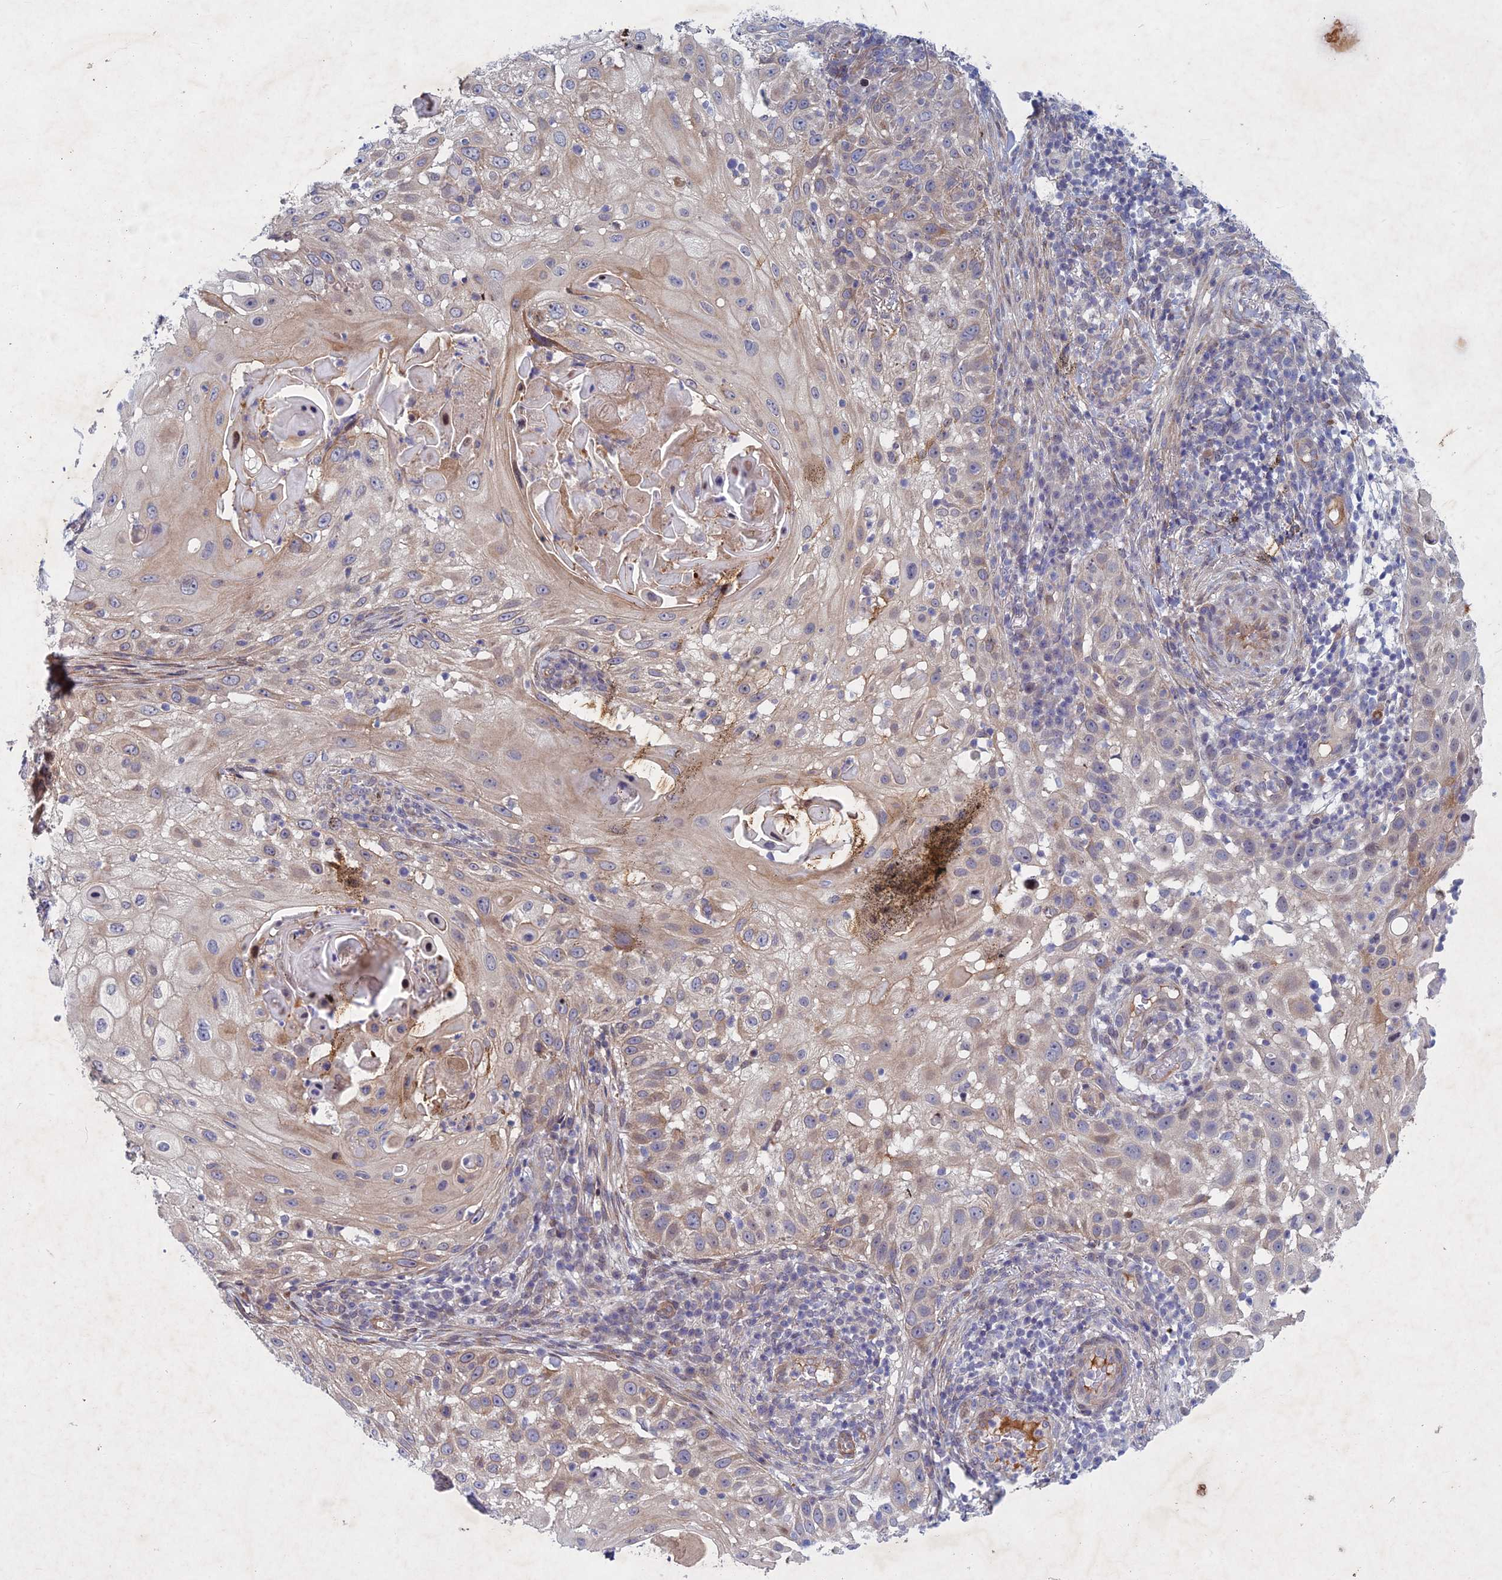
{"staining": {"intensity": "weak", "quantity": "25%-75%", "location": "cytoplasmic/membranous"}, "tissue": "skin cancer", "cell_type": "Tumor cells", "image_type": "cancer", "snomed": [{"axis": "morphology", "description": "Squamous cell carcinoma, NOS"}, {"axis": "topography", "description": "Skin"}], "caption": "Immunohistochemical staining of skin squamous cell carcinoma displays weak cytoplasmic/membranous protein positivity in approximately 25%-75% of tumor cells.", "gene": "PTHLH", "patient": {"sex": "female", "age": 44}}